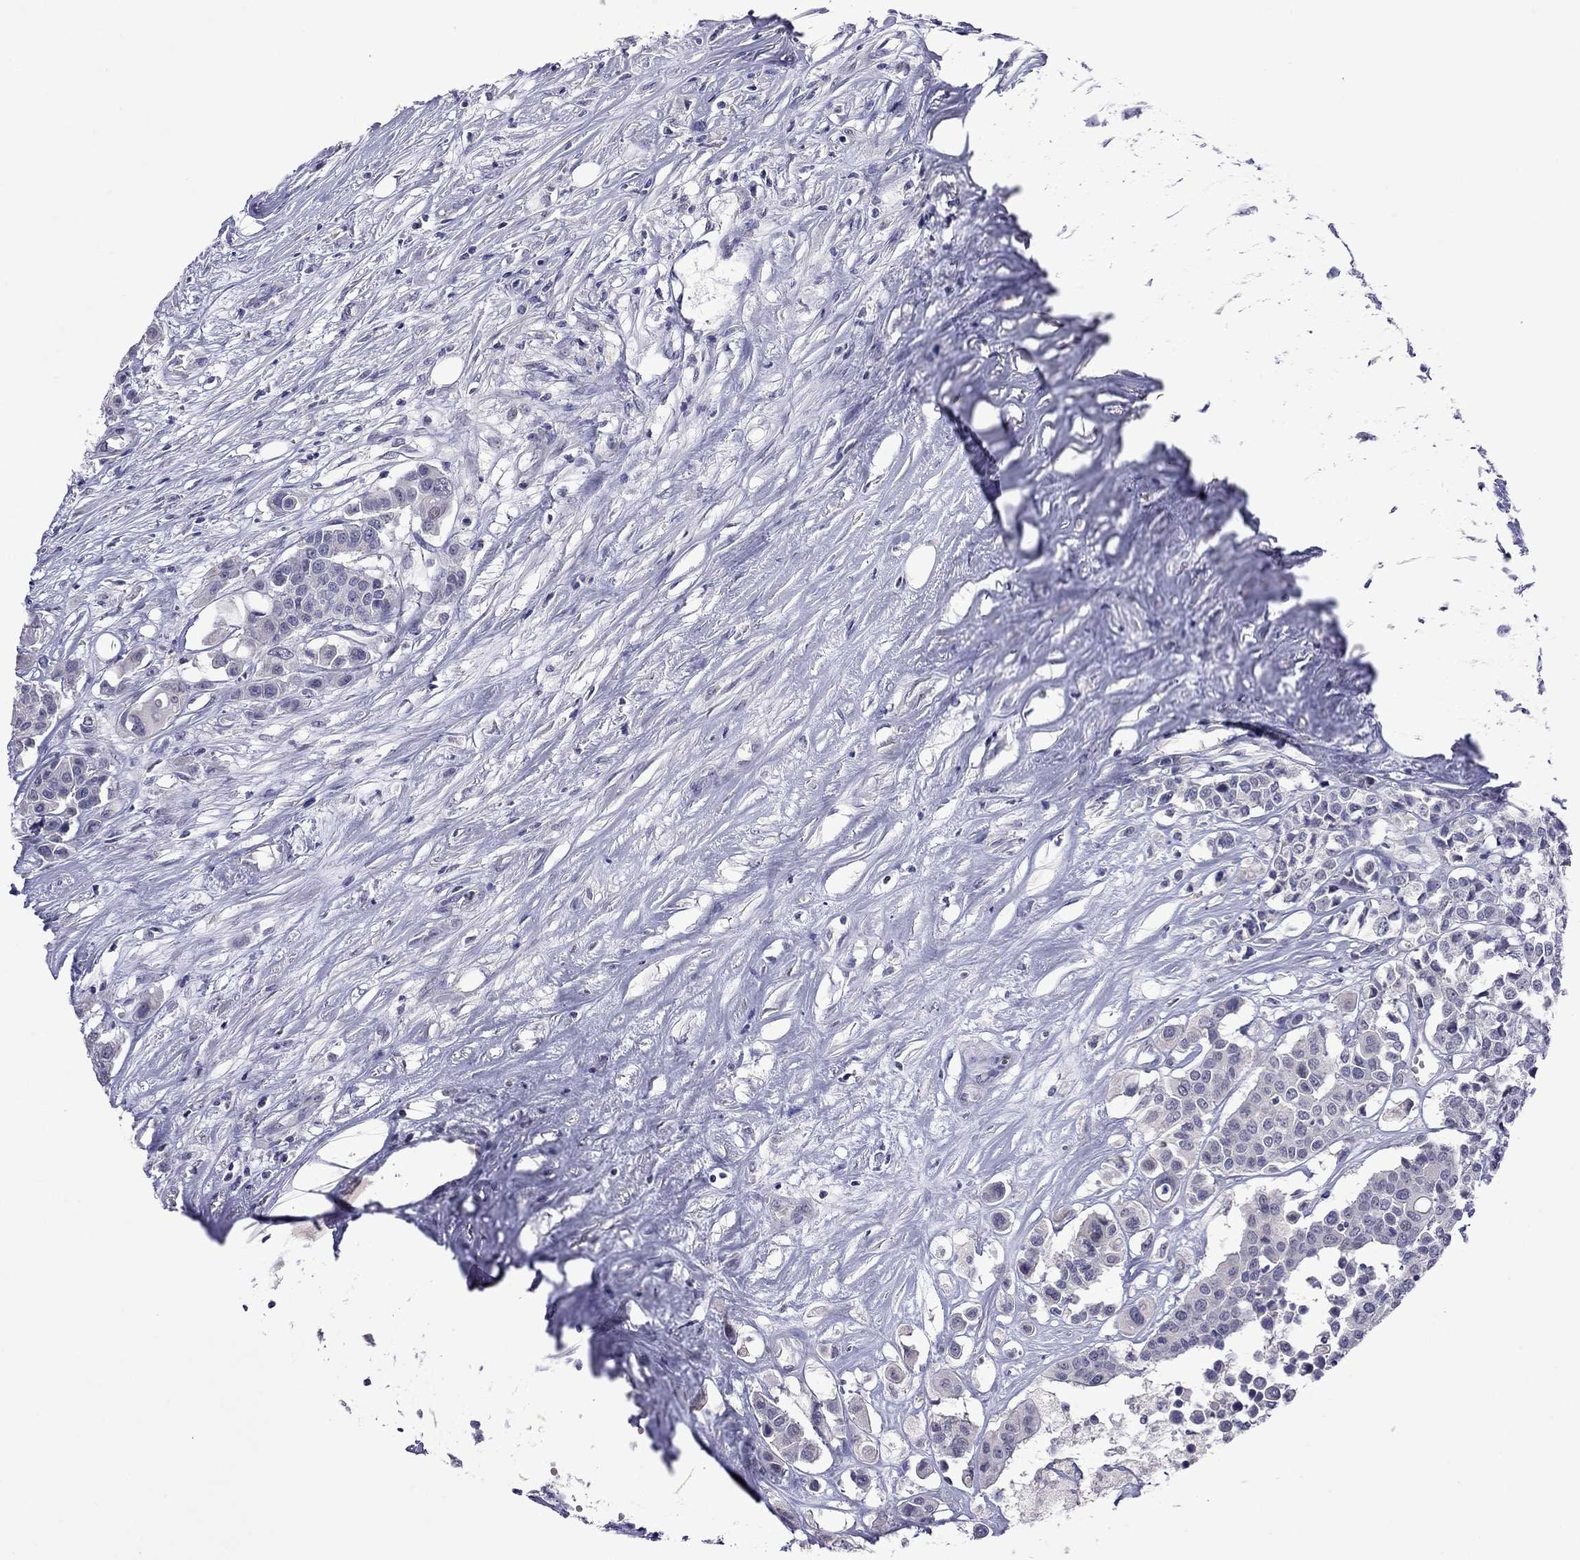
{"staining": {"intensity": "negative", "quantity": "none", "location": "none"}, "tissue": "carcinoid", "cell_type": "Tumor cells", "image_type": "cancer", "snomed": [{"axis": "morphology", "description": "Carcinoid, malignant, NOS"}, {"axis": "topography", "description": "Colon"}], "caption": "High power microscopy histopathology image of an immunohistochemistry photomicrograph of malignant carcinoid, revealing no significant expression in tumor cells. (Stains: DAB (3,3'-diaminobenzidine) immunohistochemistry (IHC) with hematoxylin counter stain, Microscopy: brightfield microscopy at high magnification).", "gene": "STAR", "patient": {"sex": "male", "age": 81}}